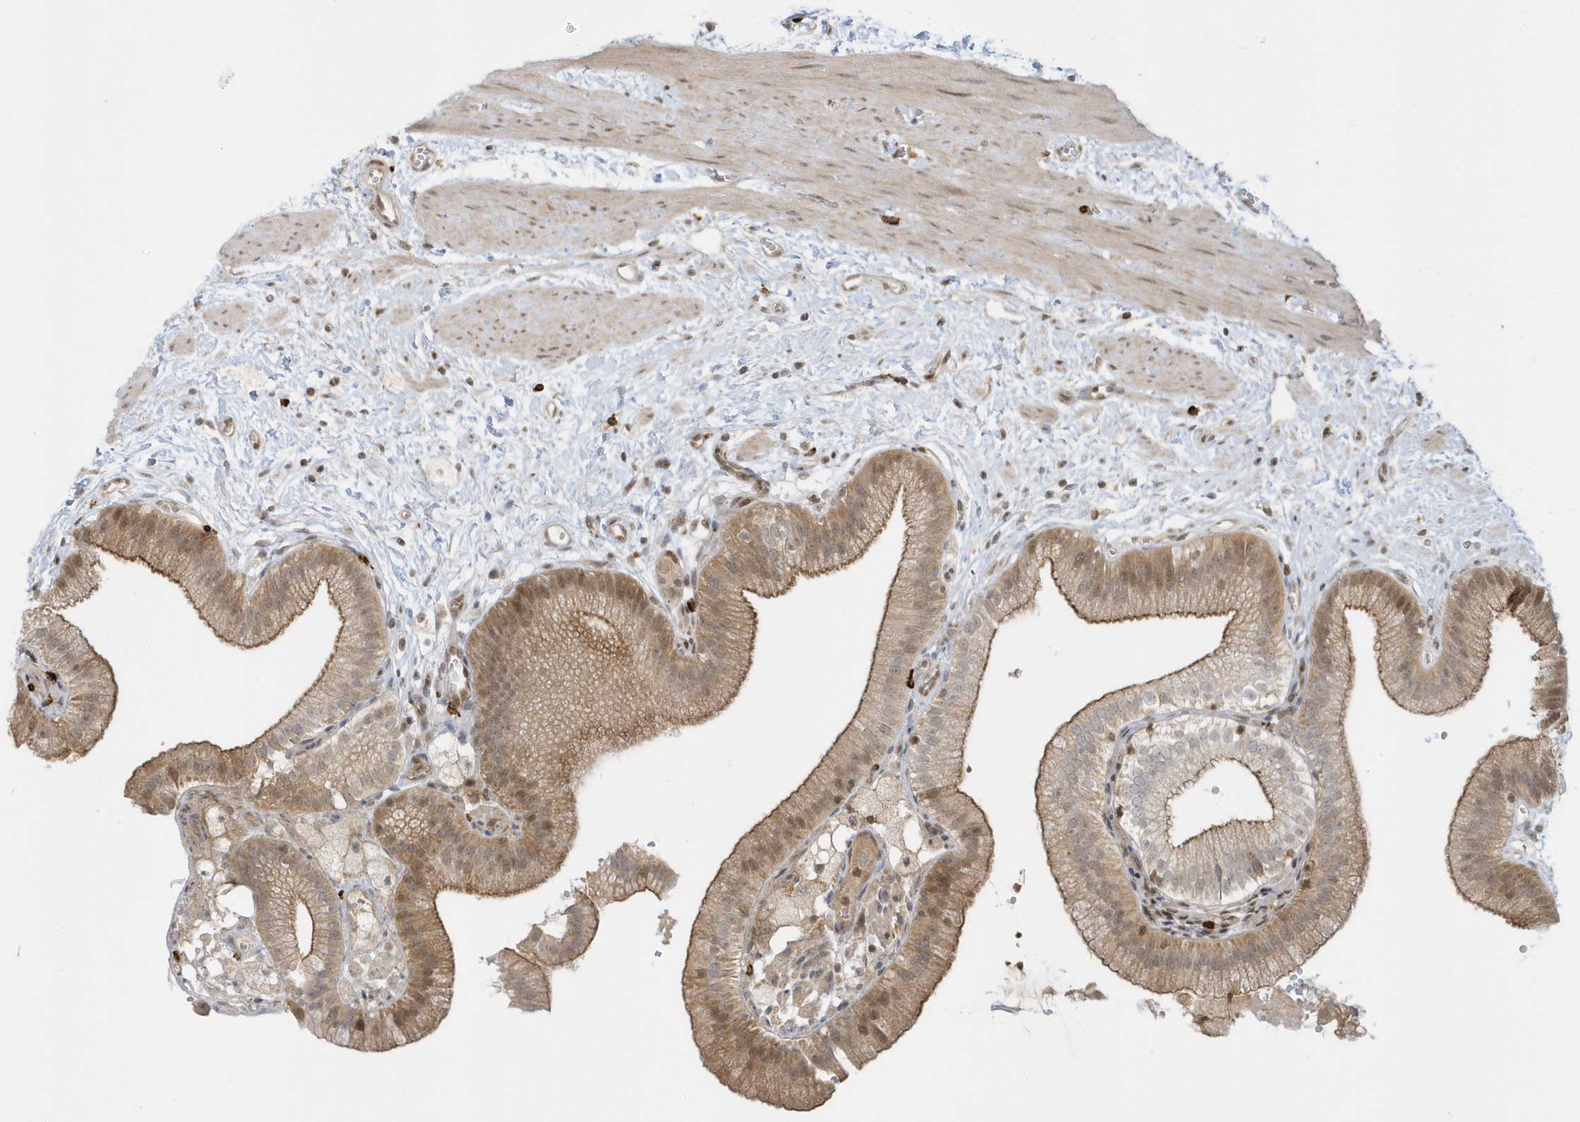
{"staining": {"intensity": "moderate", "quantity": ">75%", "location": "cytoplasmic/membranous"}, "tissue": "gallbladder", "cell_type": "Glandular cells", "image_type": "normal", "snomed": [{"axis": "morphology", "description": "Normal tissue, NOS"}, {"axis": "topography", "description": "Gallbladder"}], "caption": "Immunohistochemical staining of benign gallbladder shows medium levels of moderate cytoplasmic/membranous expression in approximately >75% of glandular cells. (Brightfield microscopy of DAB IHC at high magnification).", "gene": "PPP1R7", "patient": {"sex": "male", "age": 55}}